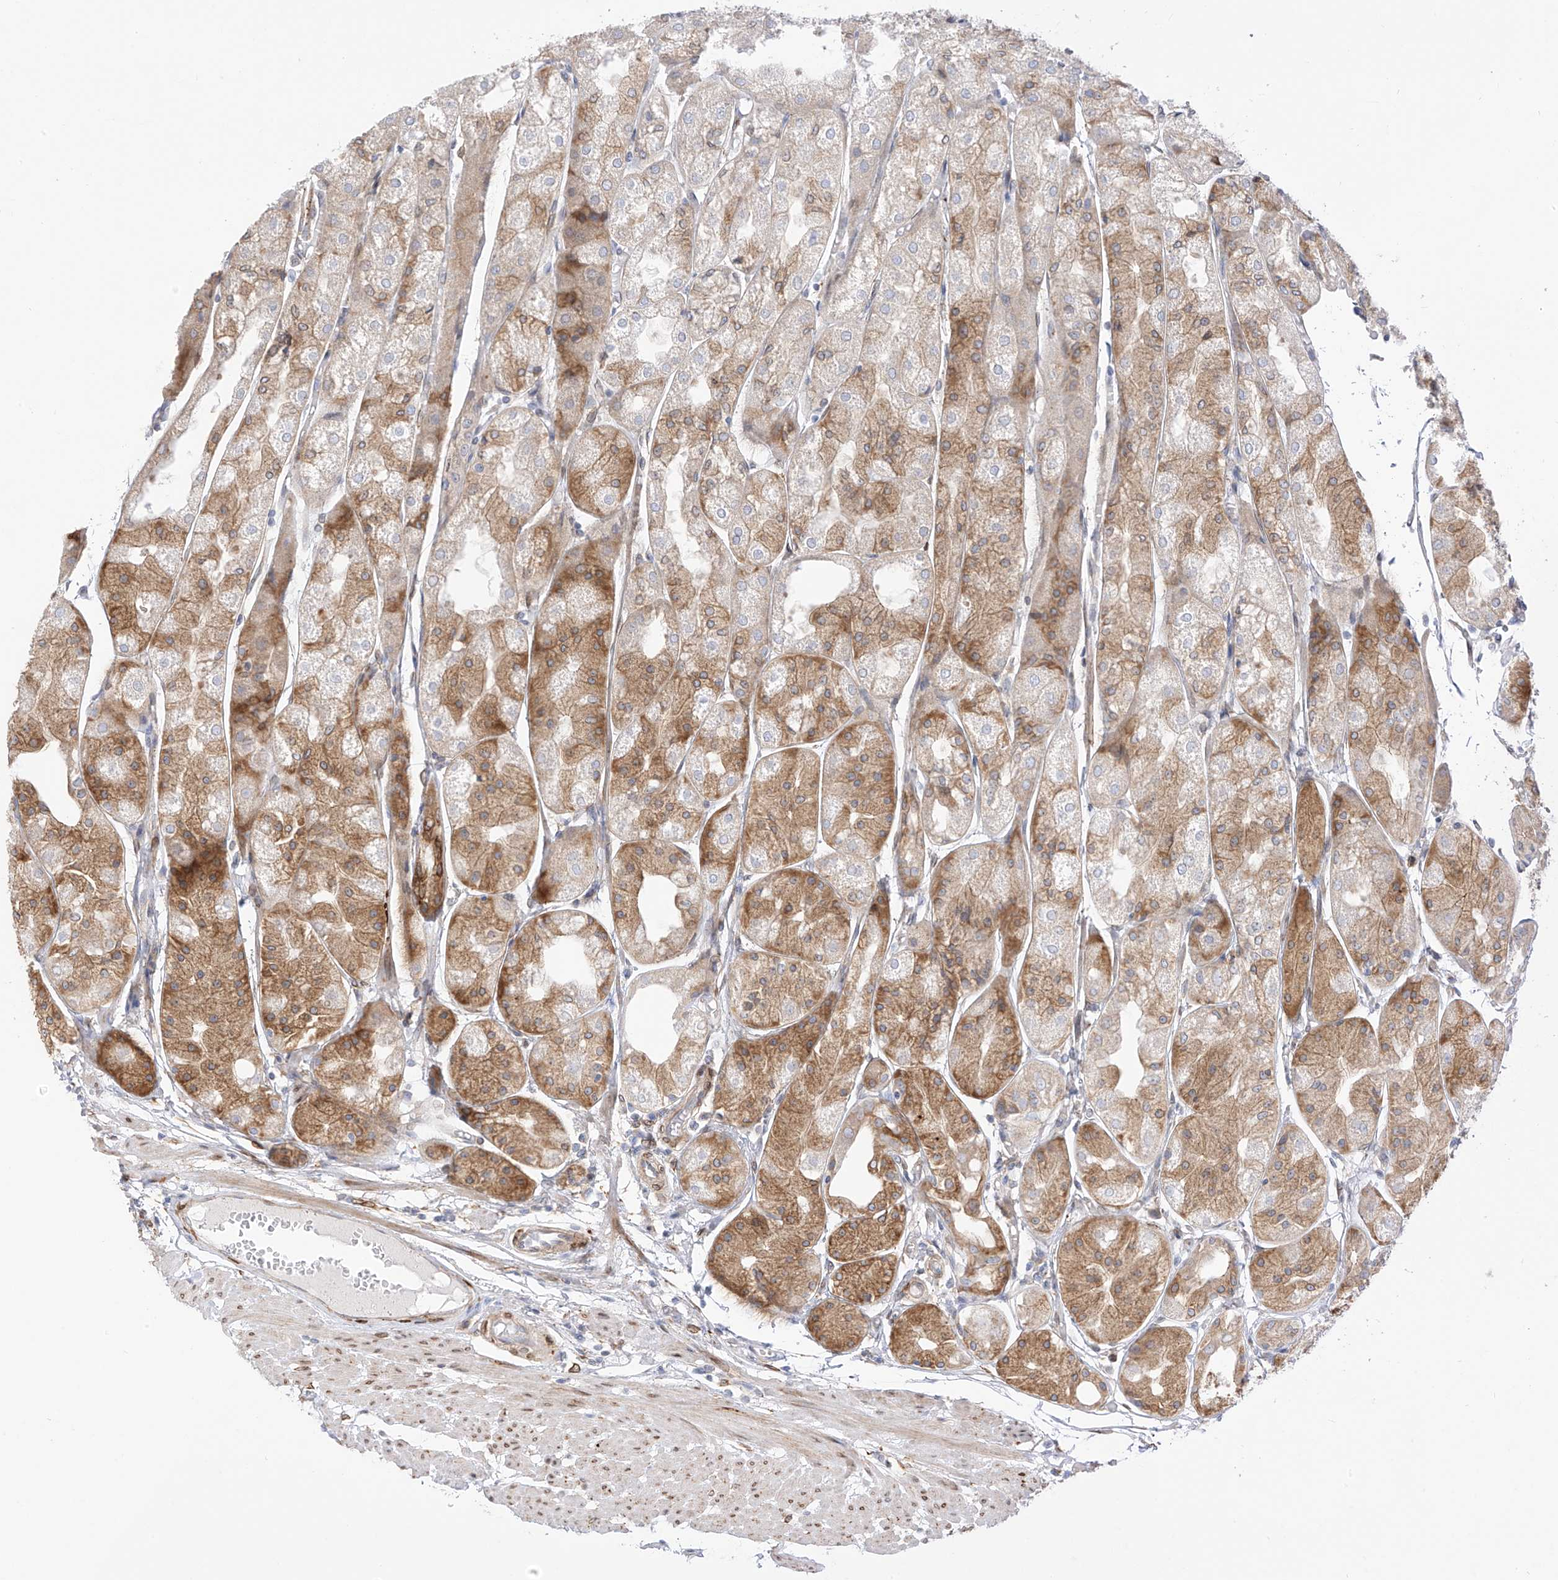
{"staining": {"intensity": "moderate", "quantity": ">75%", "location": "cytoplasmic/membranous"}, "tissue": "stomach", "cell_type": "Glandular cells", "image_type": "normal", "snomed": [{"axis": "morphology", "description": "Normal tissue, NOS"}, {"axis": "topography", "description": "Stomach, upper"}], "caption": "This image reveals immunohistochemistry (IHC) staining of benign stomach, with medium moderate cytoplasmic/membranous positivity in approximately >75% of glandular cells.", "gene": "PCYOX1", "patient": {"sex": "male", "age": 72}}